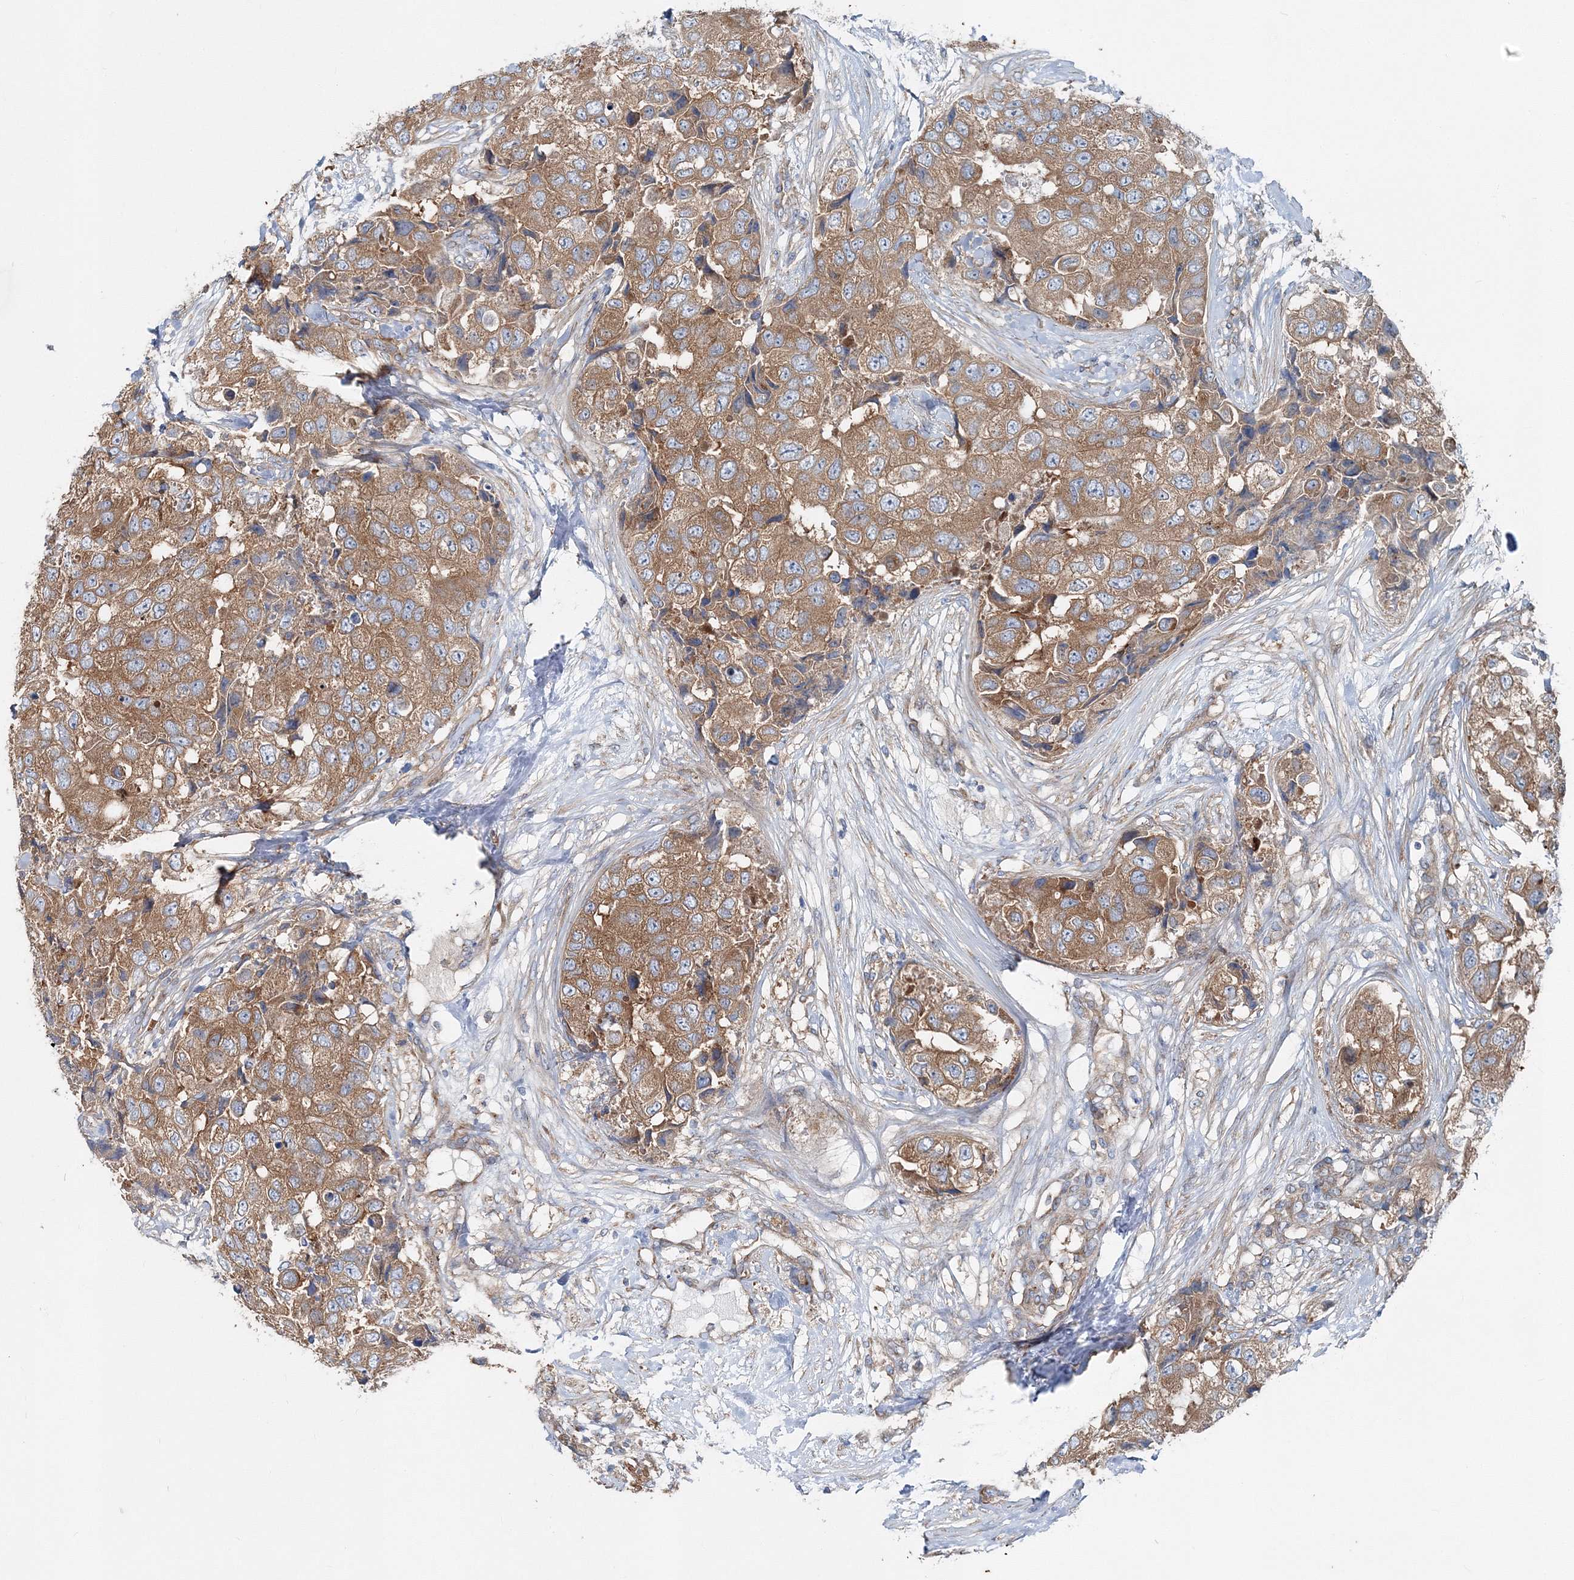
{"staining": {"intensity": "moderate", "quantity": ">75%", "location": "cytoplasmic/membranous"}, "tissue": "breast cancer", "cell_type": "Tumor cells", "image_type": "cancer", "snomed": [{"axis": "morphology", "description": "Duct carcinoma"}, {"axis": "topography", "description": "Breast"}], "caption": "Tumor cells show moderate cytoplasmic/membranous staining in about >75% of cells in breast intraductal carcinoma.", "gene": "MPHOSPH9", "patient": {"sex": "female", "age": 62}}